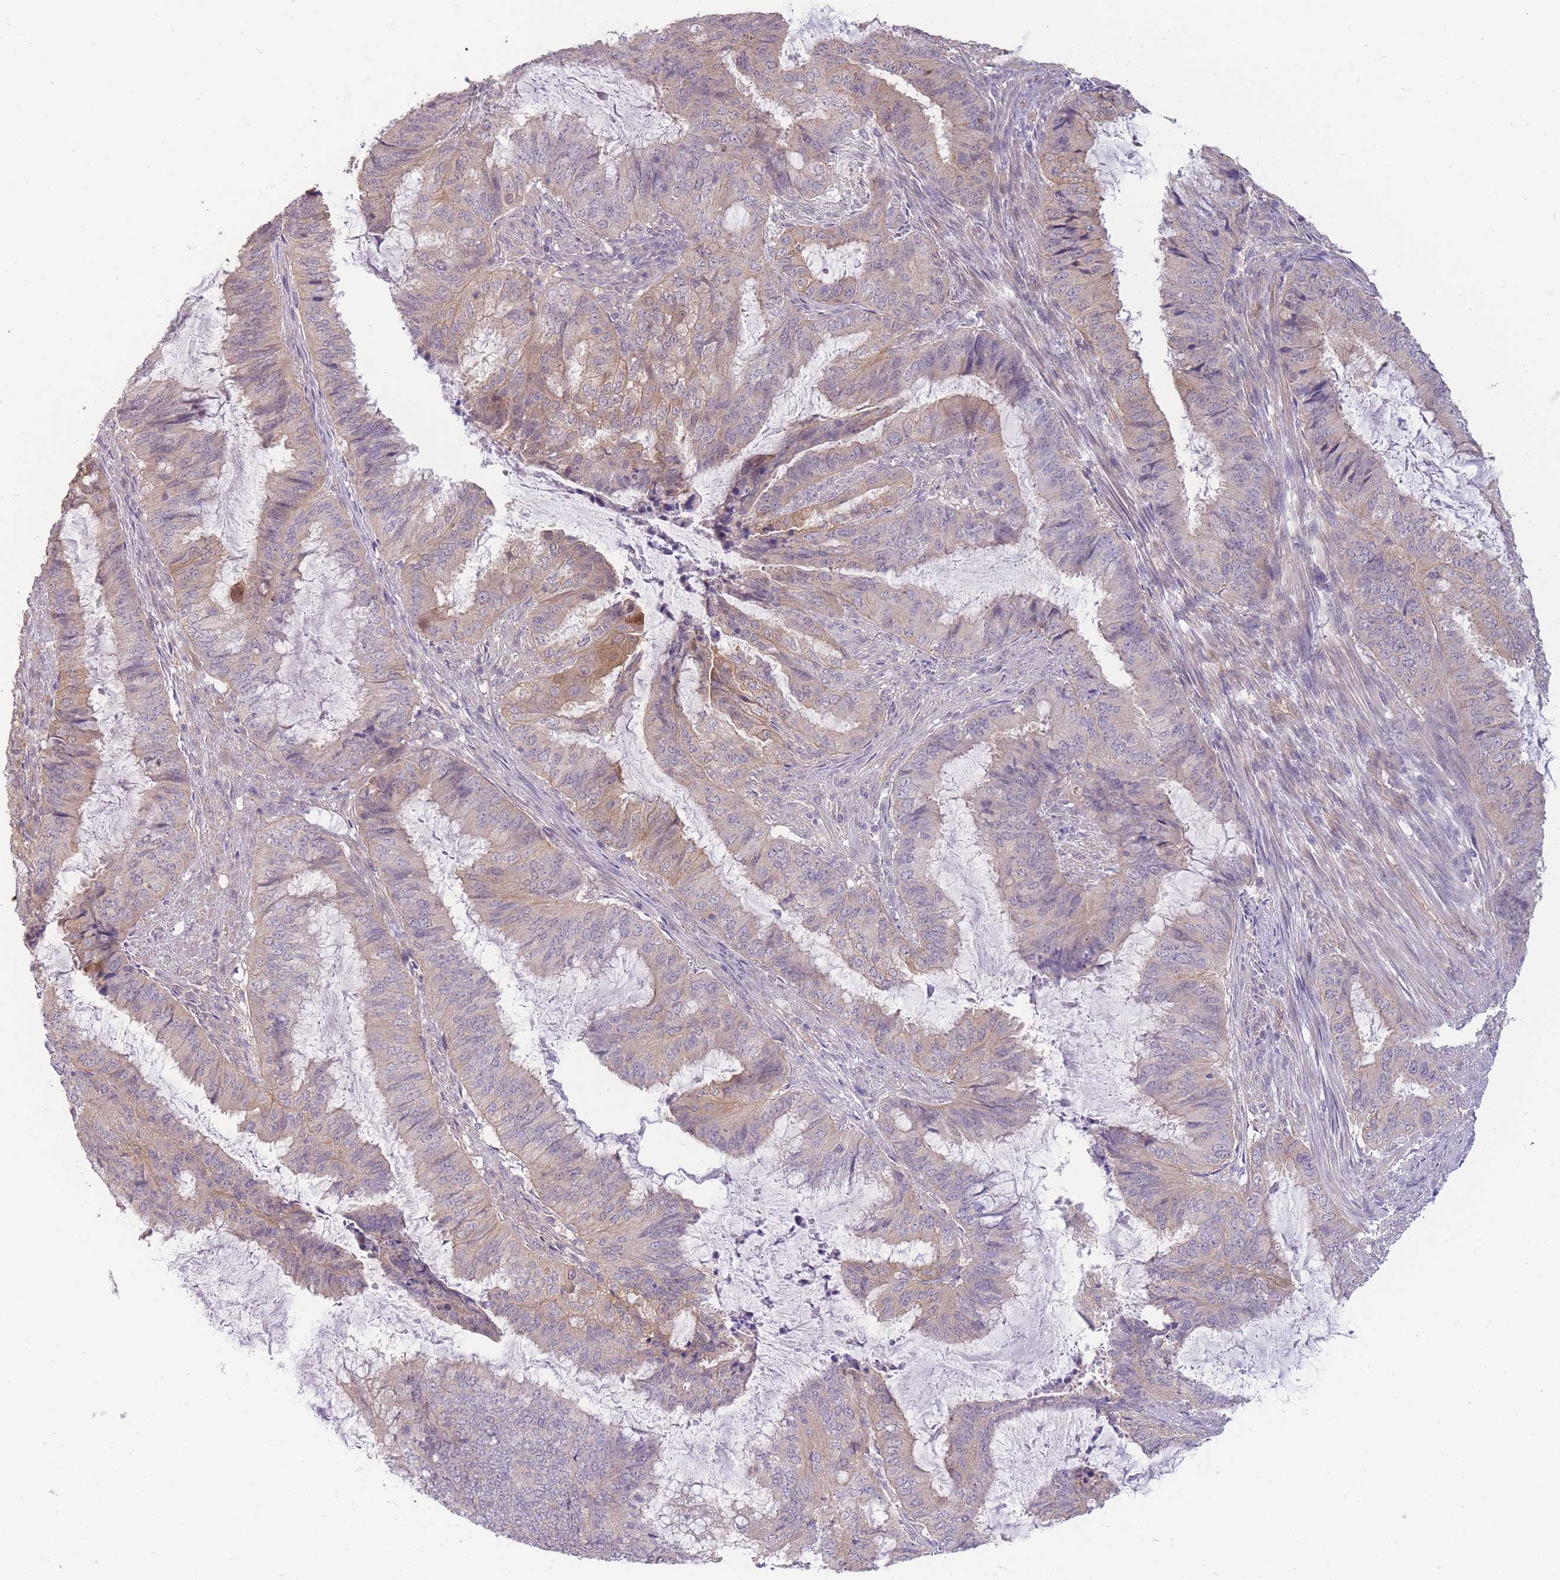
{"staining": {"intensity": "moderate", "quantity": "<25%", "location": "cytoplasmic/membranous,nuclear"}, "tissue": "endometrial cancer", "cell_type": "Tumor cells", "image_type": "cancer", "snomed": [{"axis": "morphology", "description": "Adenocarcinoma, NOS"}, {"axis": "topography", "description": "Endometrium"}], "caption": "DAB immunohistochemical staining of human endometrial cancer (adenocarcinoma) exhibits moderate cytoplasmic/membranous and nuclear protein positivity in approximately <25% of tumor cells. Nuclei are stained in blue.", "gene": "SMC6", "patient": {"sex": "female", "age": 51}}